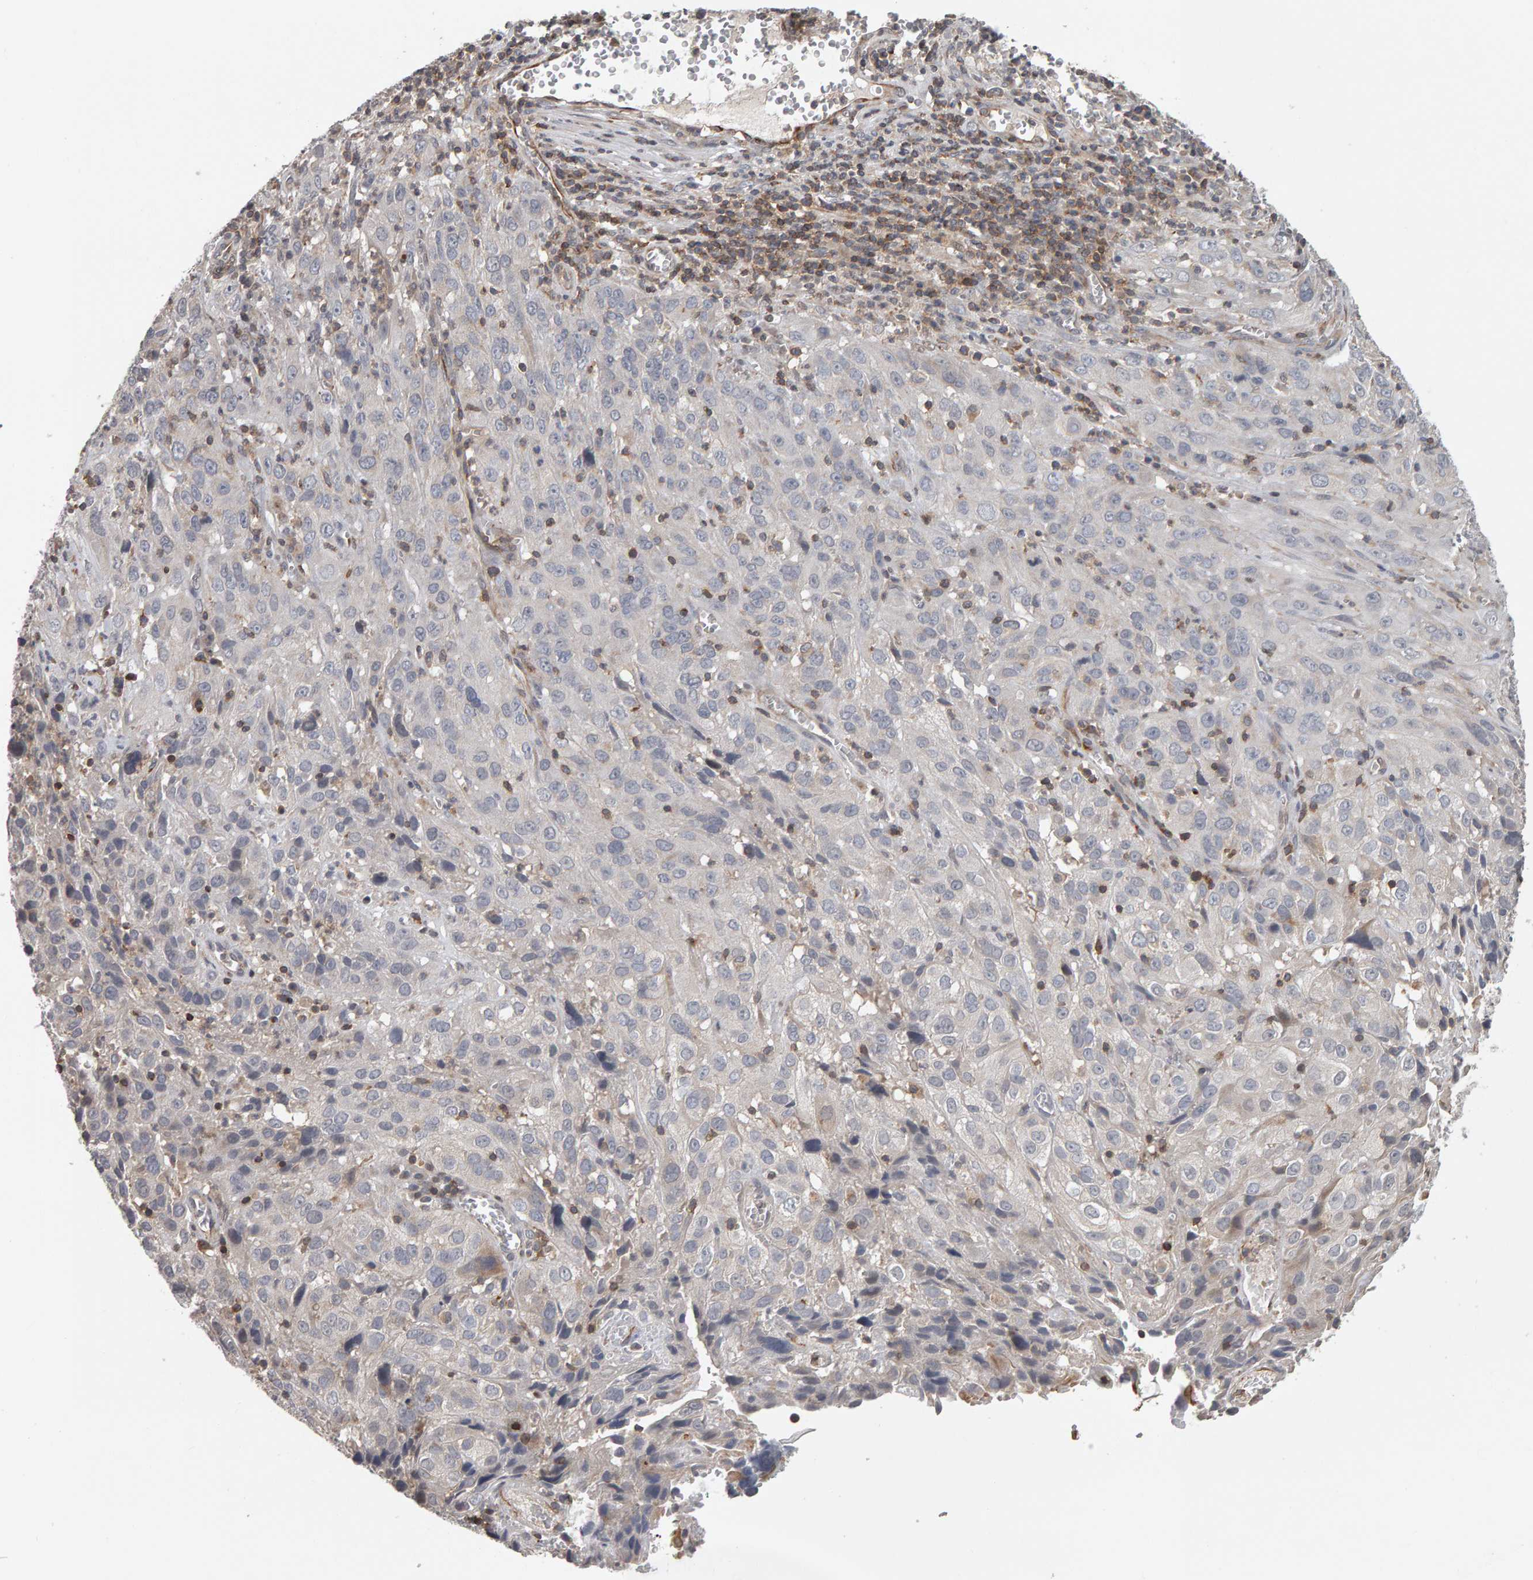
{"staining": {"intensity": "negative", "quantity": "none", "location": "none"}, "tissue": "cervical cancer", "cell_type": "Tumor cells", "image_type": "cancer", "snomed": [{"axis": "morphology", "description": "Squamous cell carcinoma, NOS"}, {"axis": "topography", "description": "Cervix"}], "caption": "Tumor cells show no significant protein positivity in cervical squamous cell carcinoma.", "gene": "TEFM", "patient": {"sex": "female", "age": 32}}